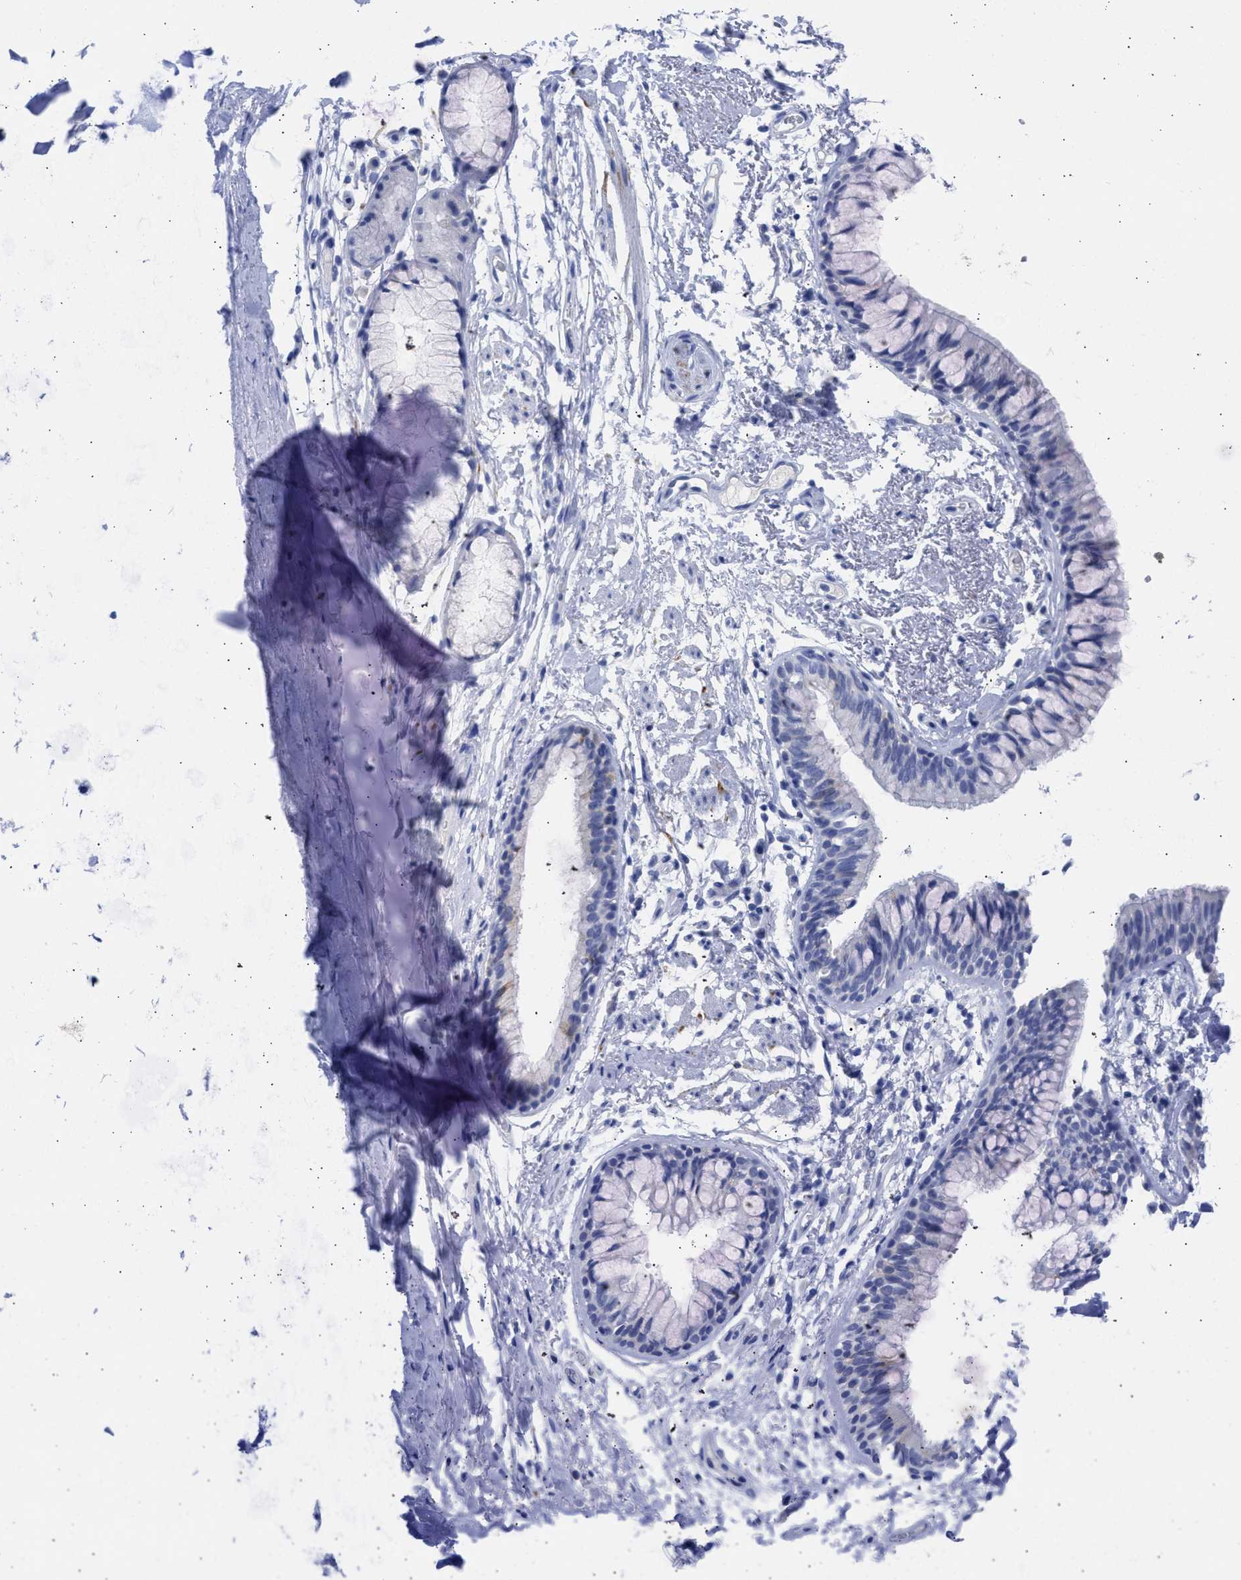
{"staining": {"intensity": "negative", "quantity": "none", "location": "none"}, "tissue": "adipose tissue", "cell_type": "Adipocytes", "image_type": "normal", "snomed": [{"axis": "morphology", "description": "Normal tissue, NOS"}, {"axis": "topography", "description": "Cartilage tissue"}, {"axis": "topography", "description": "Bronchus"}], "caption": "Histopathology image shows no significant protein staining in adipocytes of benign adipose tissue.", "gene": "NCAM1", "patient": {"sex": "female", "age": 73}}